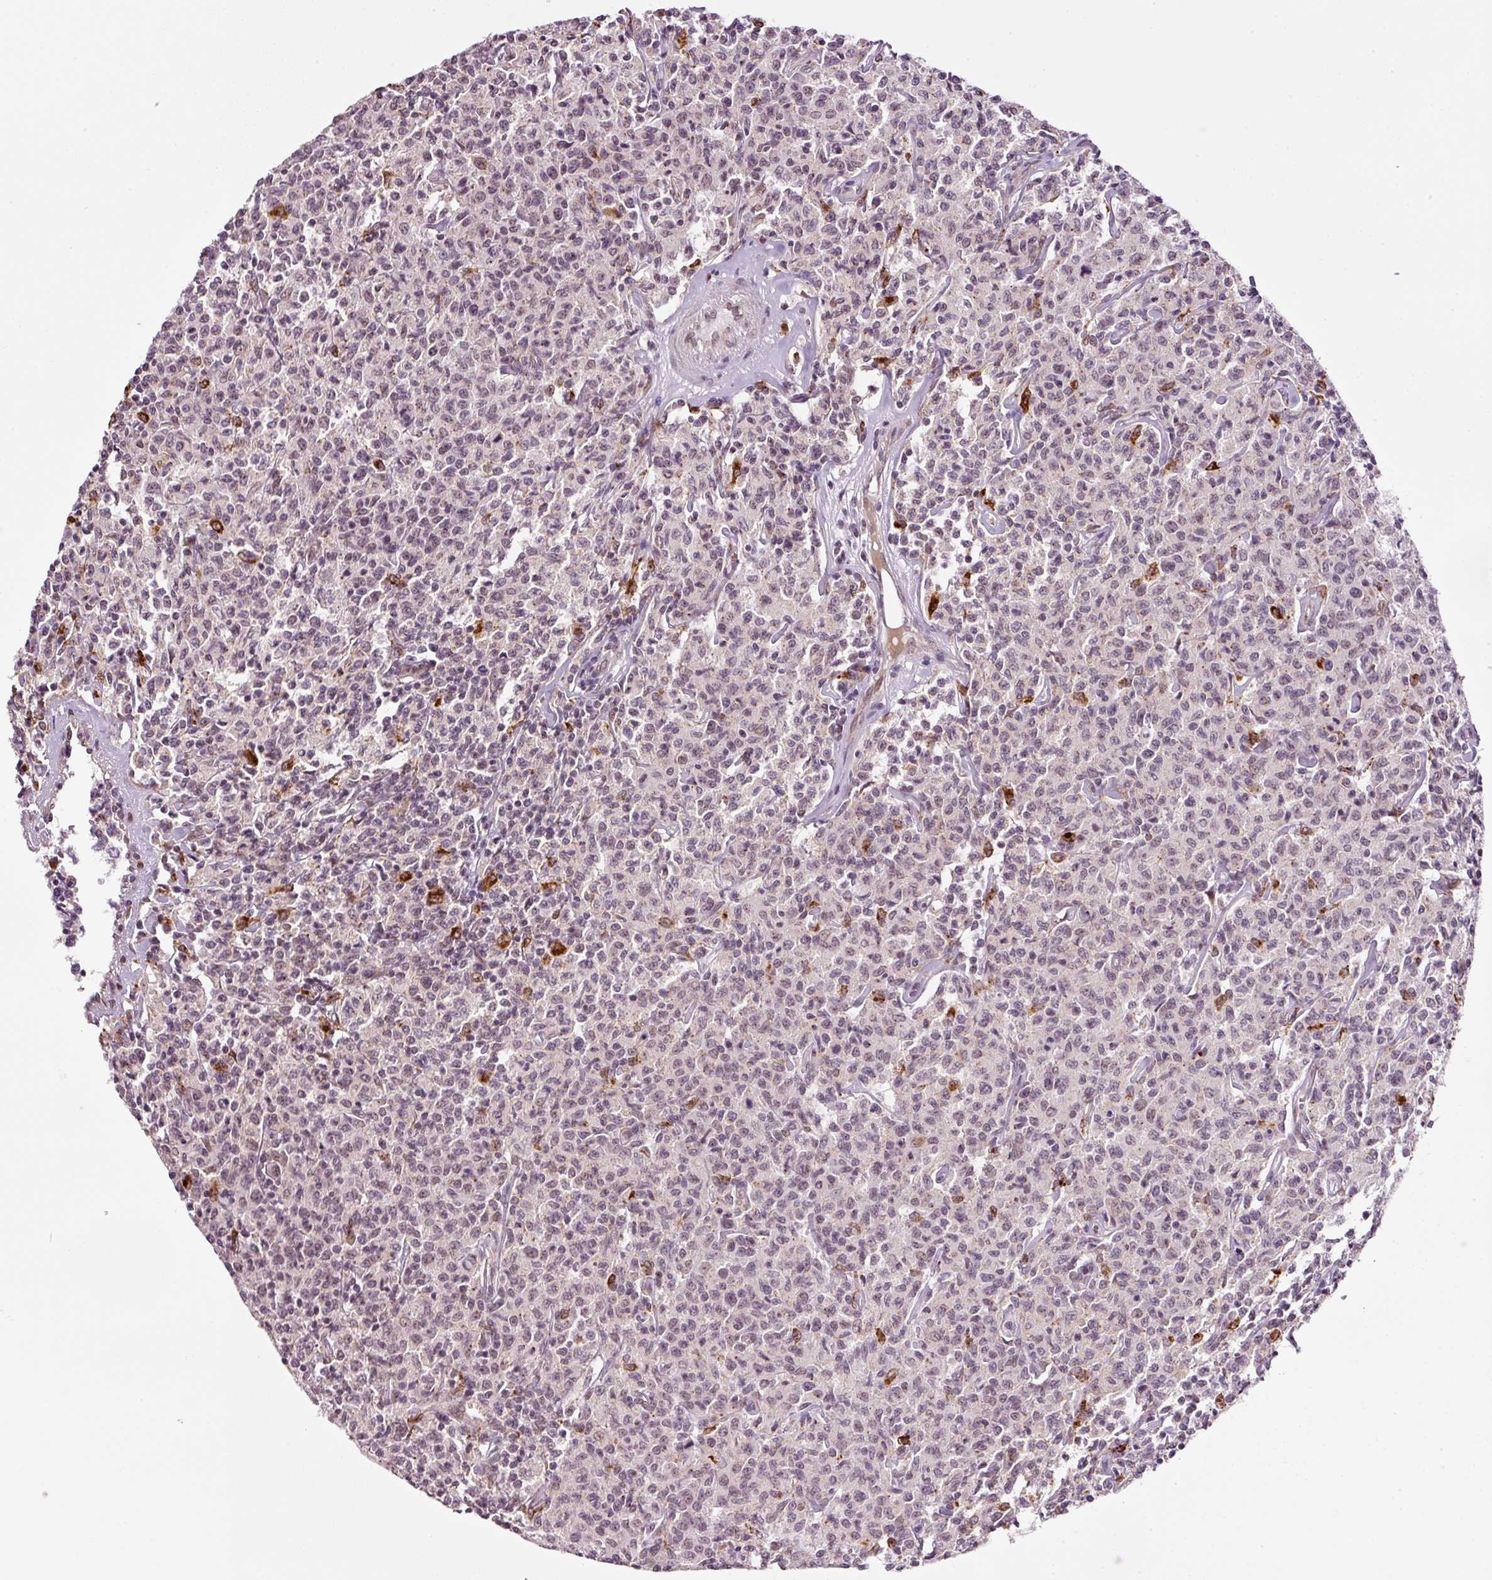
{"staining": {"intensity": "negative", "quantity": "none", "location": "none"}, "tissue": "lymphoma", "cell_type": "Tumor cells", "image_type": "cancer", "snomed": [{"axis": "morphology", "description": "Malignant lymphoma, non-Hodgkin's type, Low grade"}, {"axis": "topography", "description": "Small intestine"}], "caption": "Tumor cells are negative for brown protein staining in lymphoma.", "gene": "ZNF639", "patient": {"sex": "female", "age": 59}}